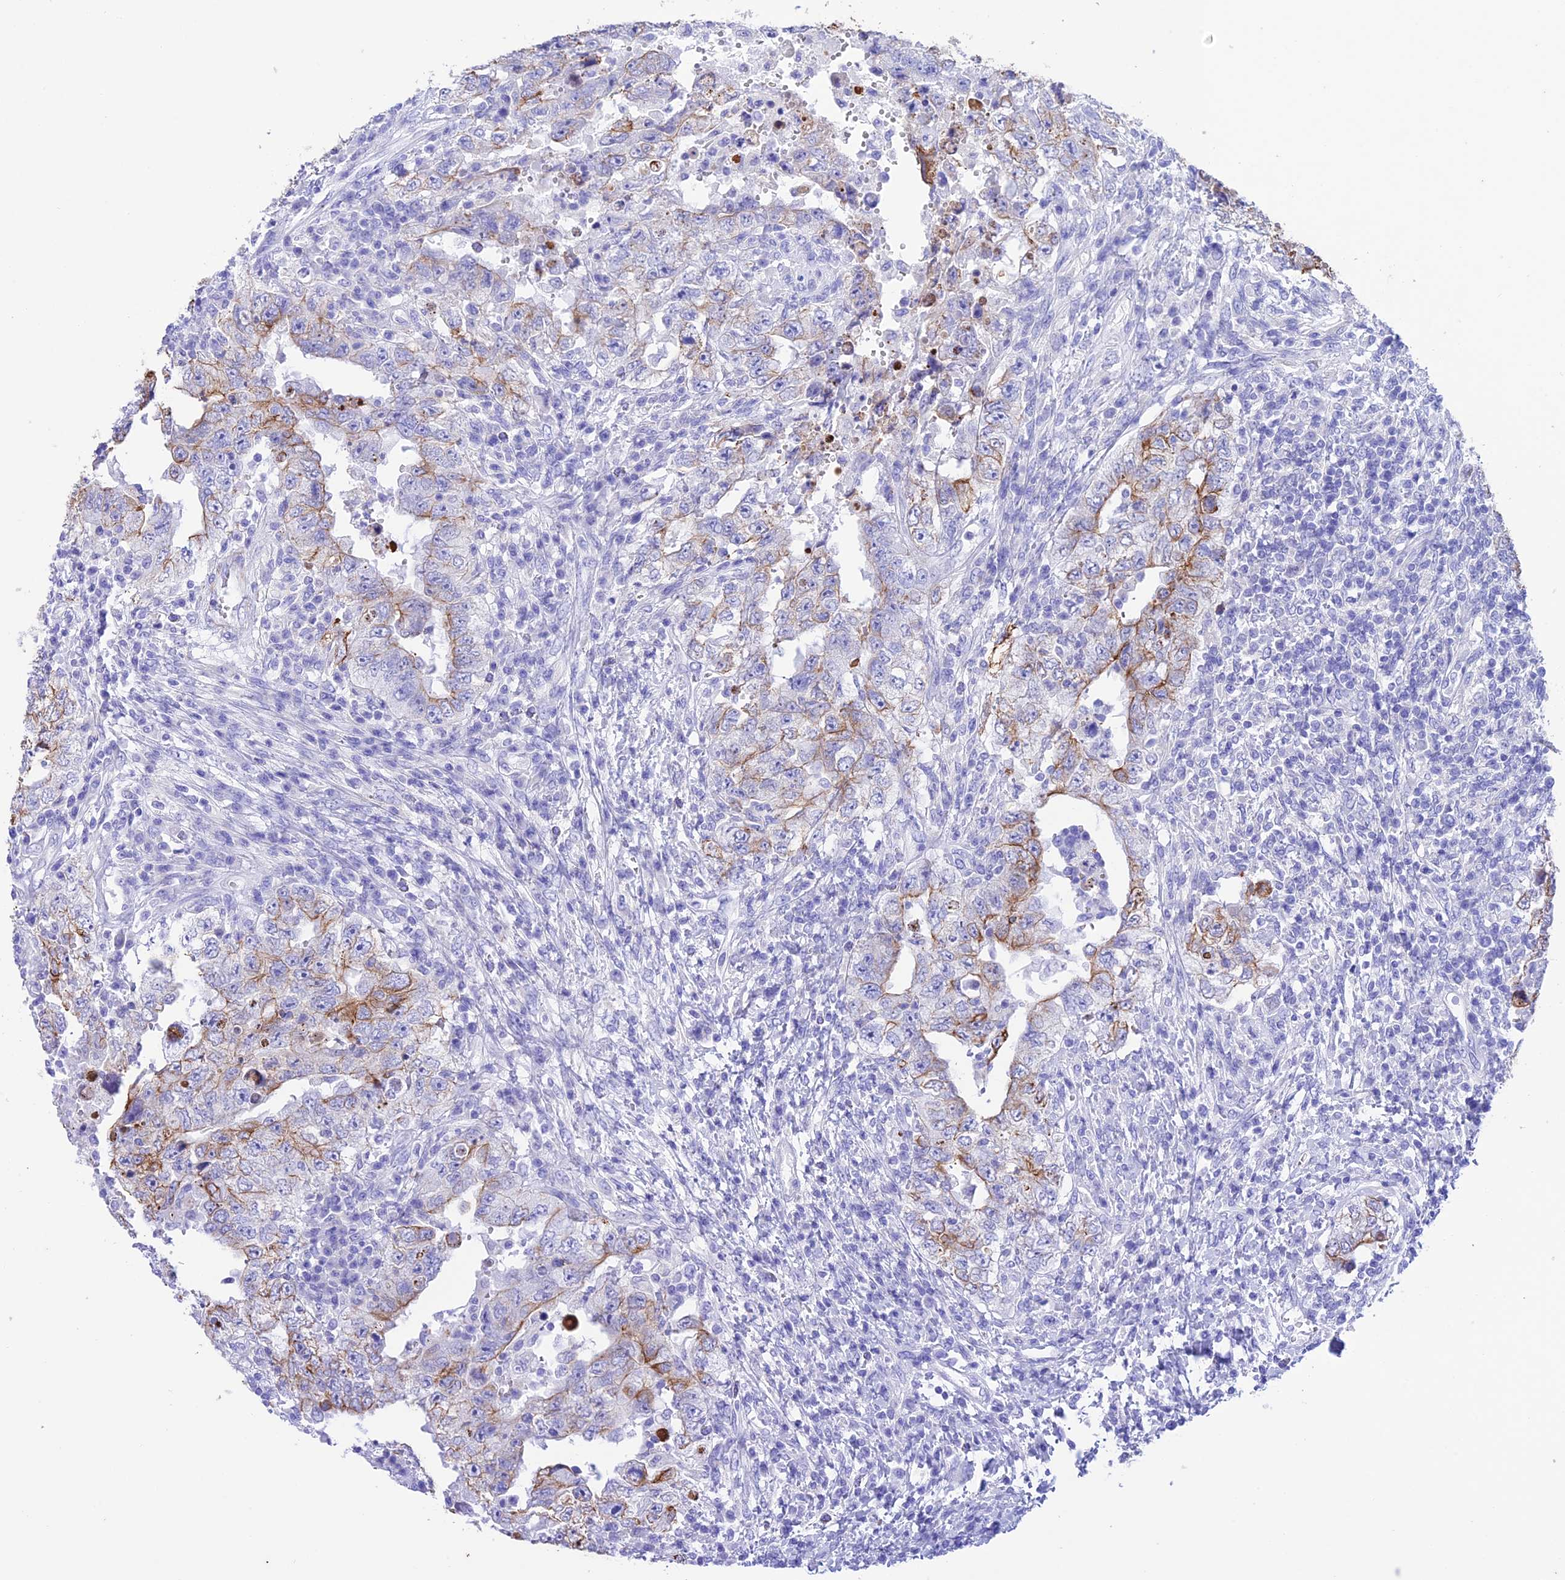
{"staining": {"intensity": "moderate", "quantity": "<25%", "location": "cytoplasmic/membranous"}, "tissue": "testis cancer", "cell_type": "Tumor cells", "image_type": "cancer", "snomed": [{"axis": "morphology", "description": "Carcinoma, Embryonal, NOS"}, {"axis": "topography", "description": "Testis"}], "caption": "A brown stain labels moderate cytoplasmic/membranous staining of a protein in embryonal carcinoma (testis) tumor cells.", "gene": "VPS52", "patient": {"sex": "male", "age": 26}}